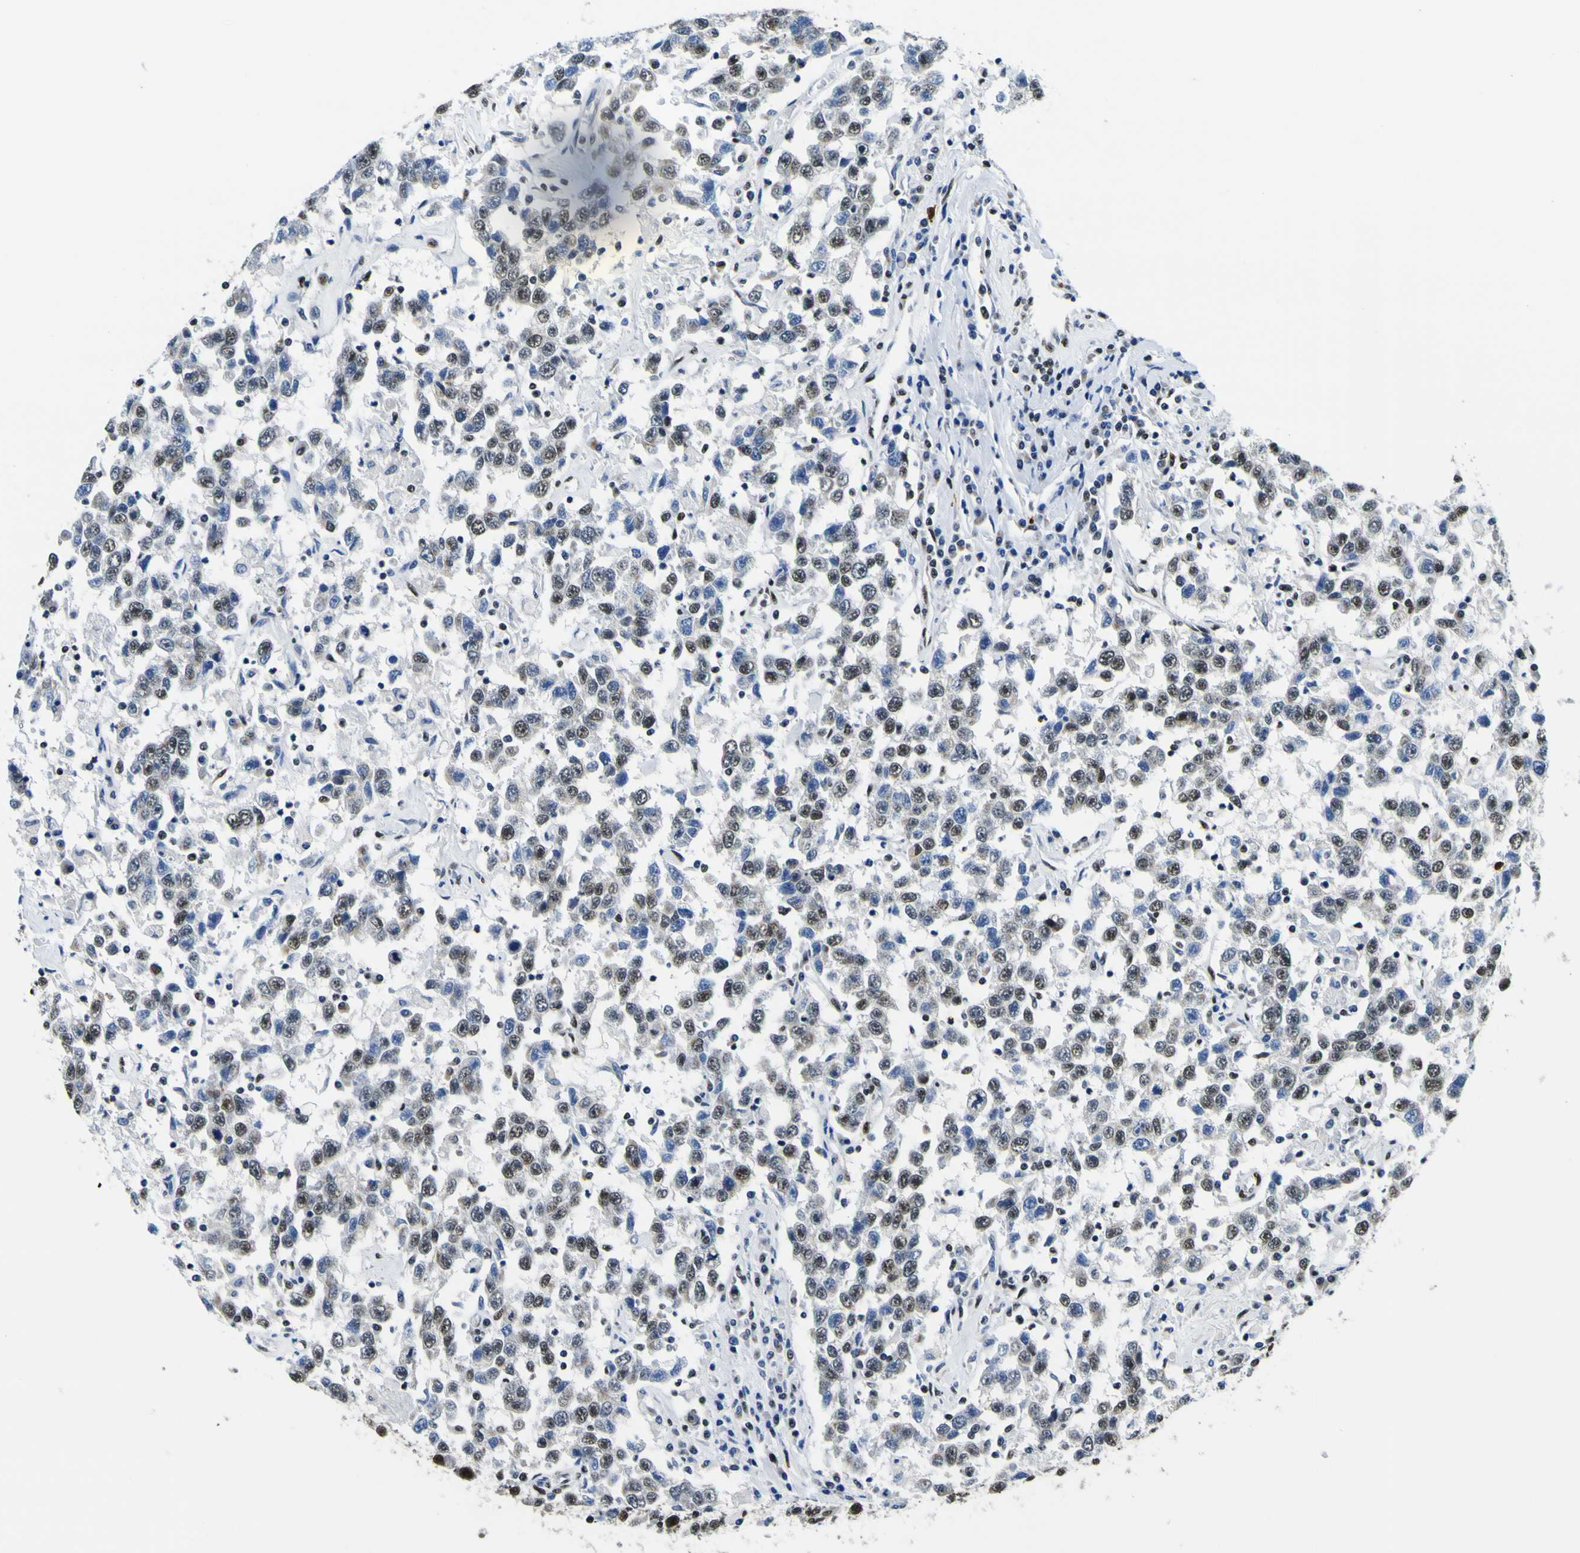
{"staining": {"intensity": "moderate", "quantity": ">75%", "location": "nuclear"}, "tissue": "testis cancer", "cell_type": "Tumor cells", "image_type": "cancer", "snomed": [{"axis": "morphology", "description": "Seminoma, NOS"}, {"axis": "topography", "description": "Testis"}], "caption": "The micrograph shows a brown stain indicating the presence of a protein in the nuclear of tumor cells in testis cancer. The staining was performed using DAB (3,3'-diaminobenzidine), with brown indicating positive protein expression. Nuclei are stained blue with hematoxylin.", "gene": "SP1", "patient": {"sex": "male", "age": 41}}